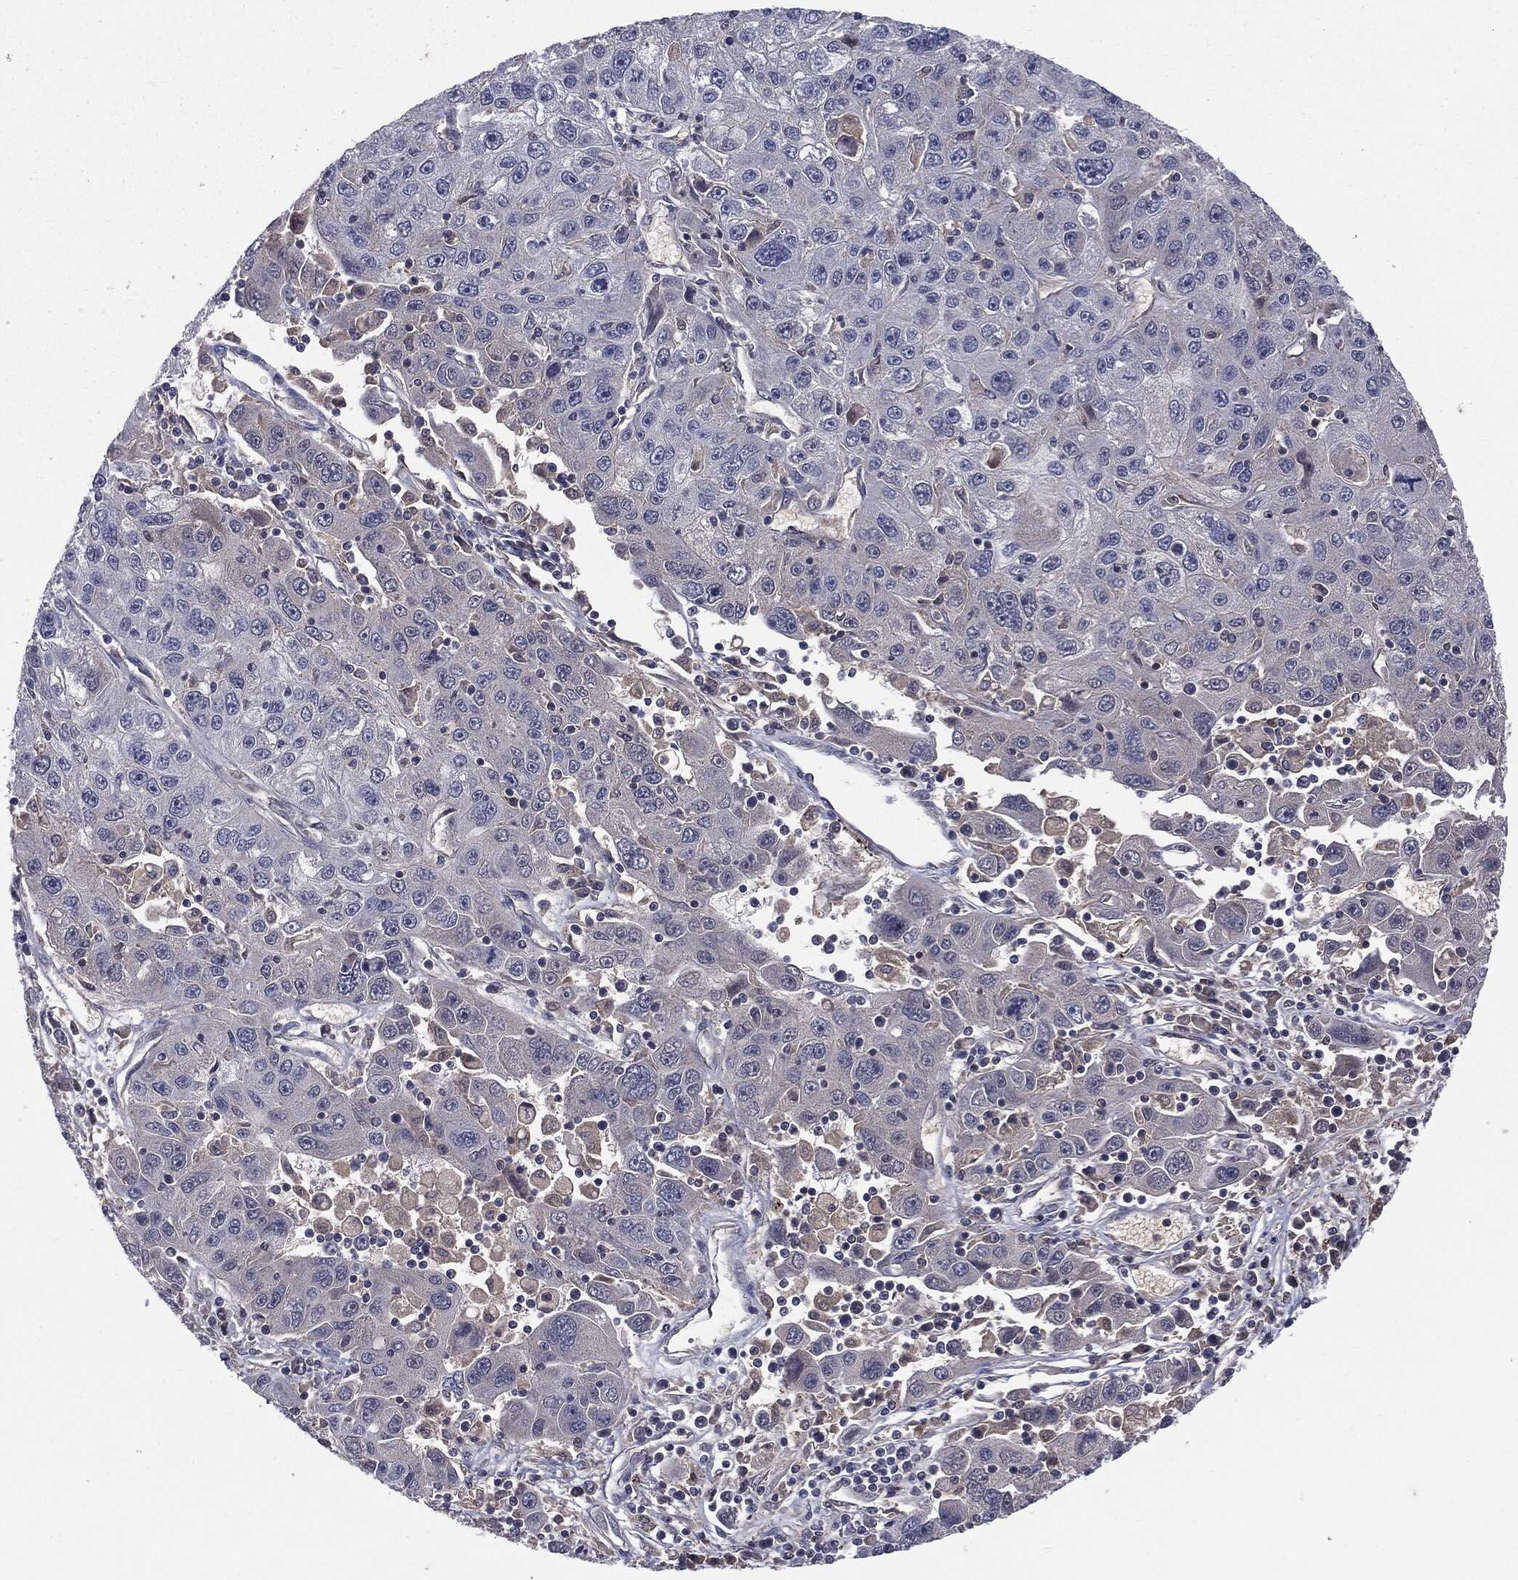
{"staining": {"intensity": "negative", "quantity": "none", "location": "none"}, "tissue": "stomach cancer", "cell_type": "Tumor cells", "image_type": "cancer", "snomed": [{"axis": "morphology", "description": "Adenocarcinoma, NOS"}, {"axis": "topography", "description": "Stomach"}], "caption": "IHC of stomach adenocarcinoma exhibits no expression in tumor cells.", "gene": "PTPA", "patient": {"sex": "male", "age": 56}}